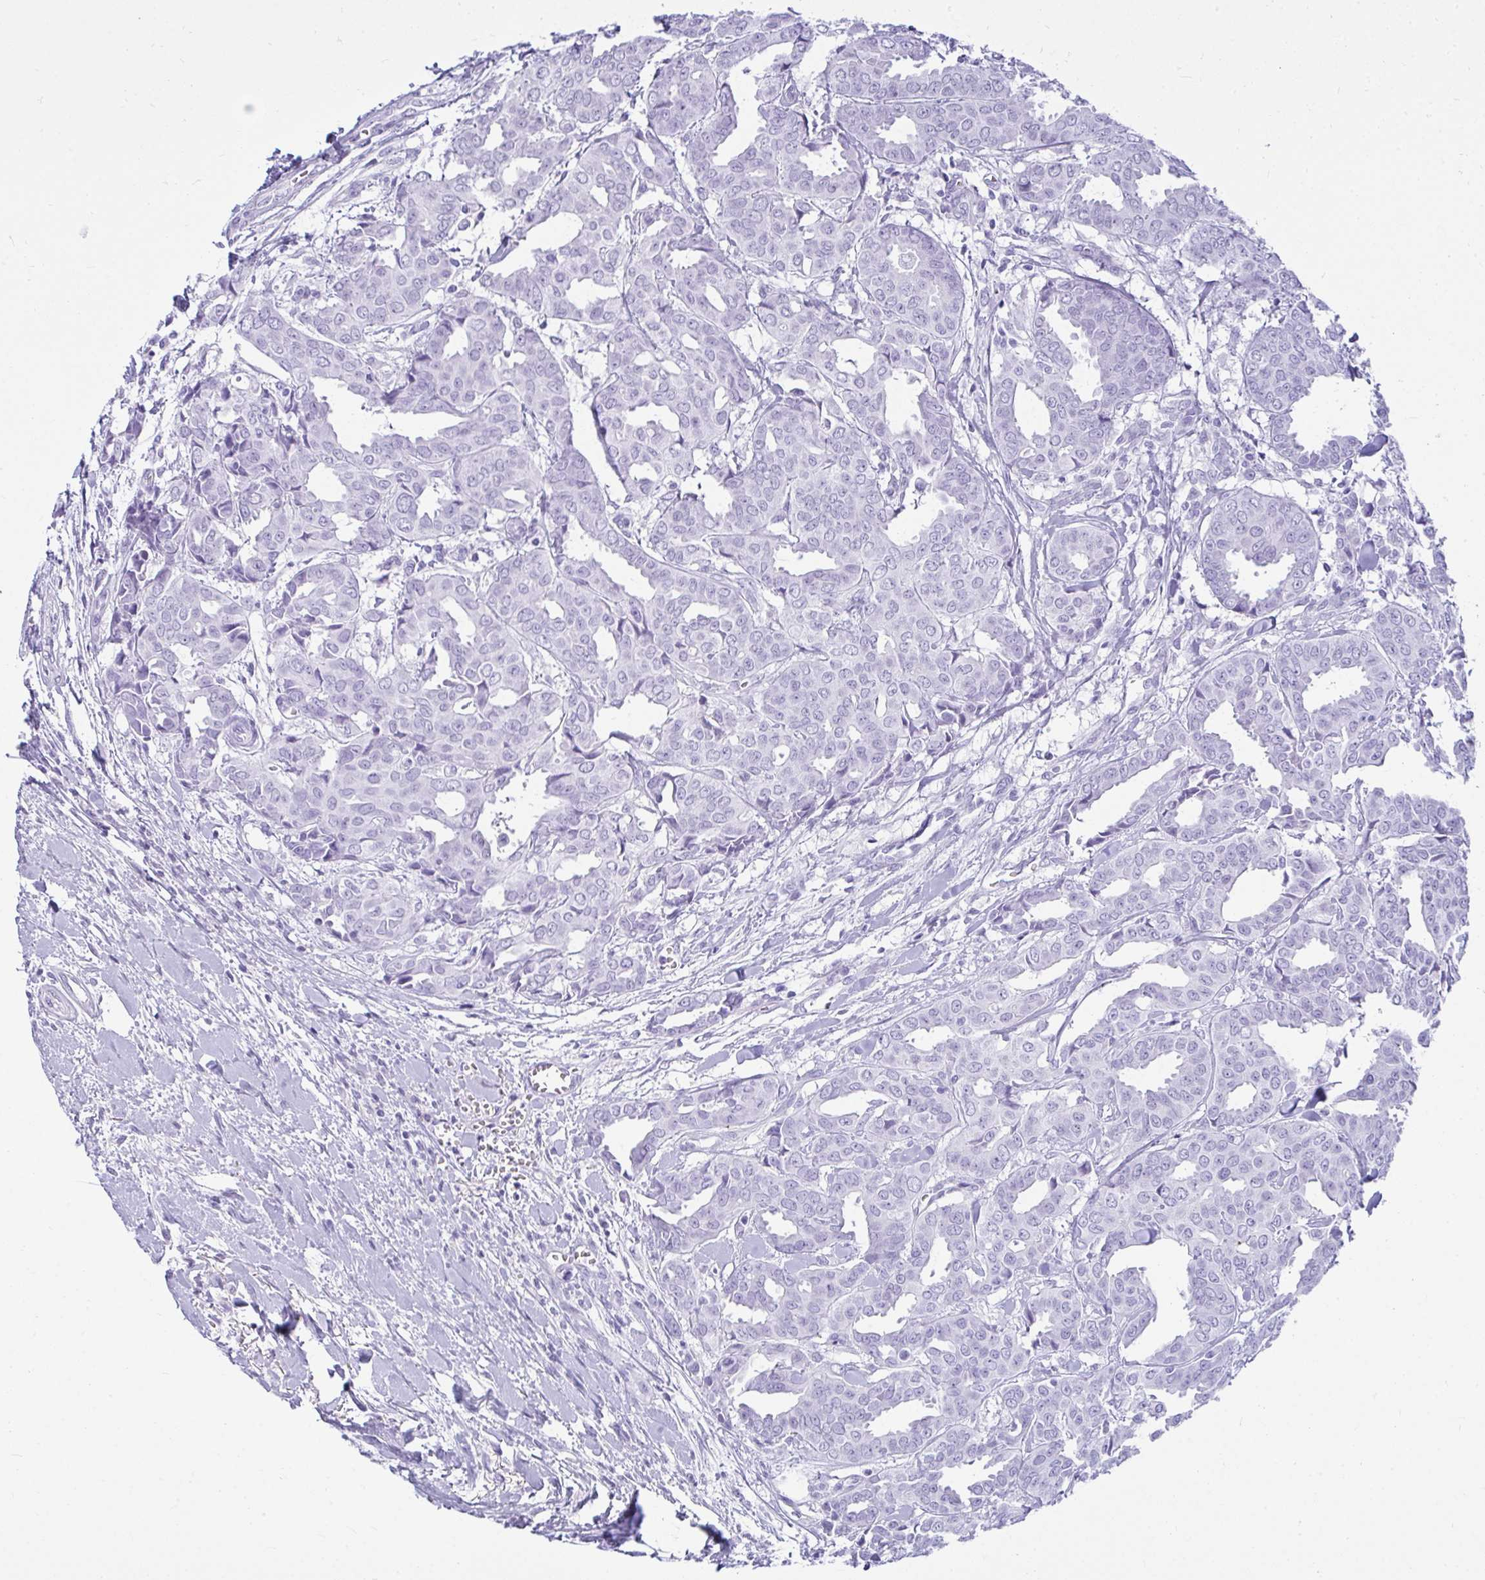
{"staining": {"intensity": "negative", "quantity": "none", "location": "none"}, "tissue": "breast cancer", "cell_type": "Tumor cells", "image_type": "cancer", "snomed": [{"axis": "morphology", "description": "Duct carcinoma"}, {"axis": "topography", "description": "Breast"}], "caption": "Breast cancer (intraductal carcinoma) stained for a protein using IHC reveals no staining tumor cells.", "gene": "CLGN", "patient": {"sex": "female", "age": 45}}